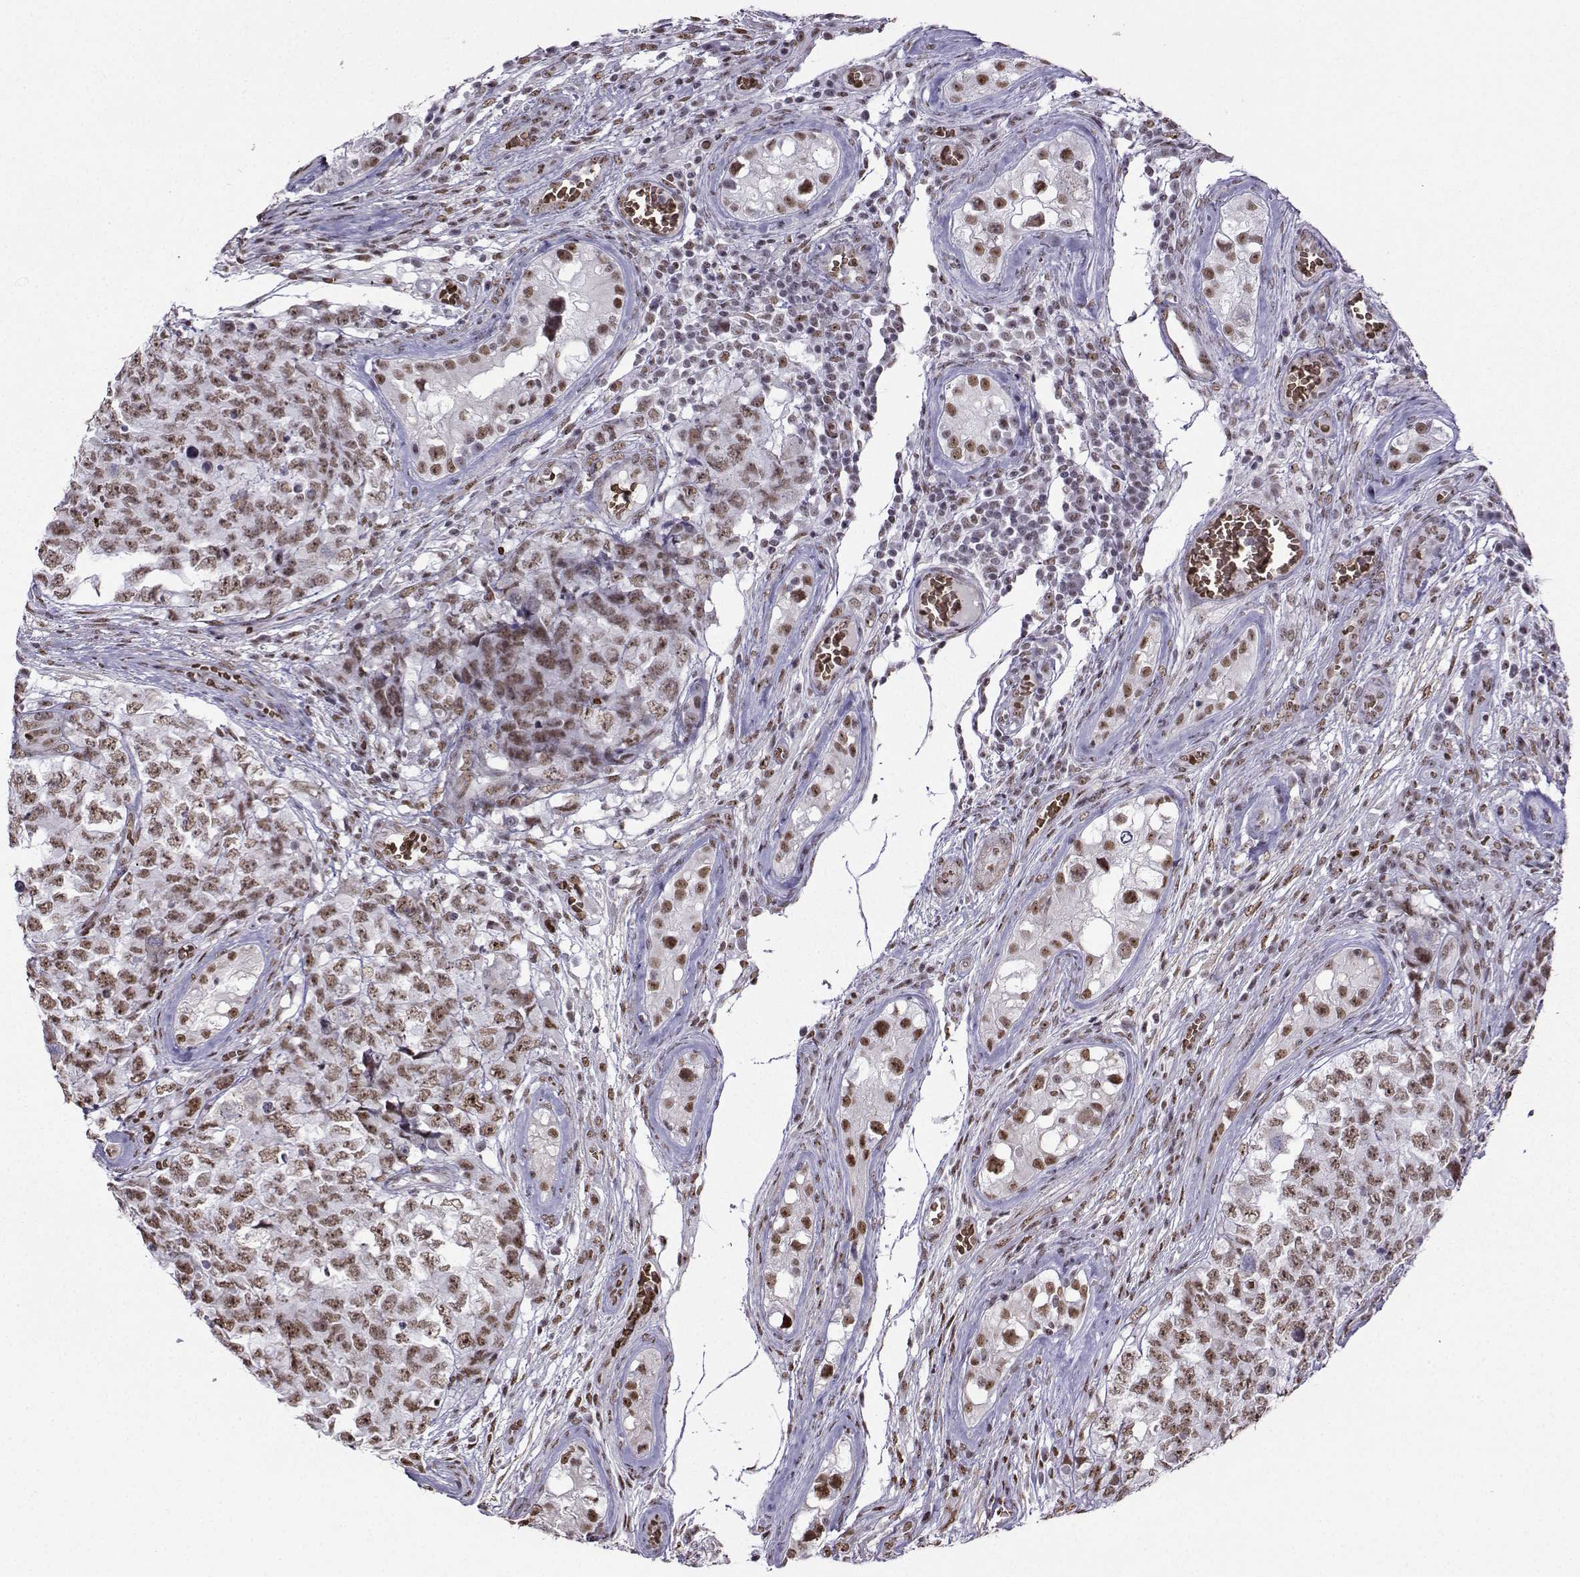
{"staining": {"intensity": "weak", "quantity": ">75%", "location": "nuclear"}, "tissue": "testis cancer", "cell_type": "Tumor cells", "image_type": "cancer", "snomed": [{"axis": "morphology", "description": "Carcinoma, Embryonal, NOS"}, {"axis": "topography", "description": "Testis"}], "caption": "This histopathology image displays IHC staining of human testis embryonal carcinoma, with low weak nuclear staining in about >75% of tumor cells.", "gene": "CCNK", "patient": {"sex": "male", "age": 23}}